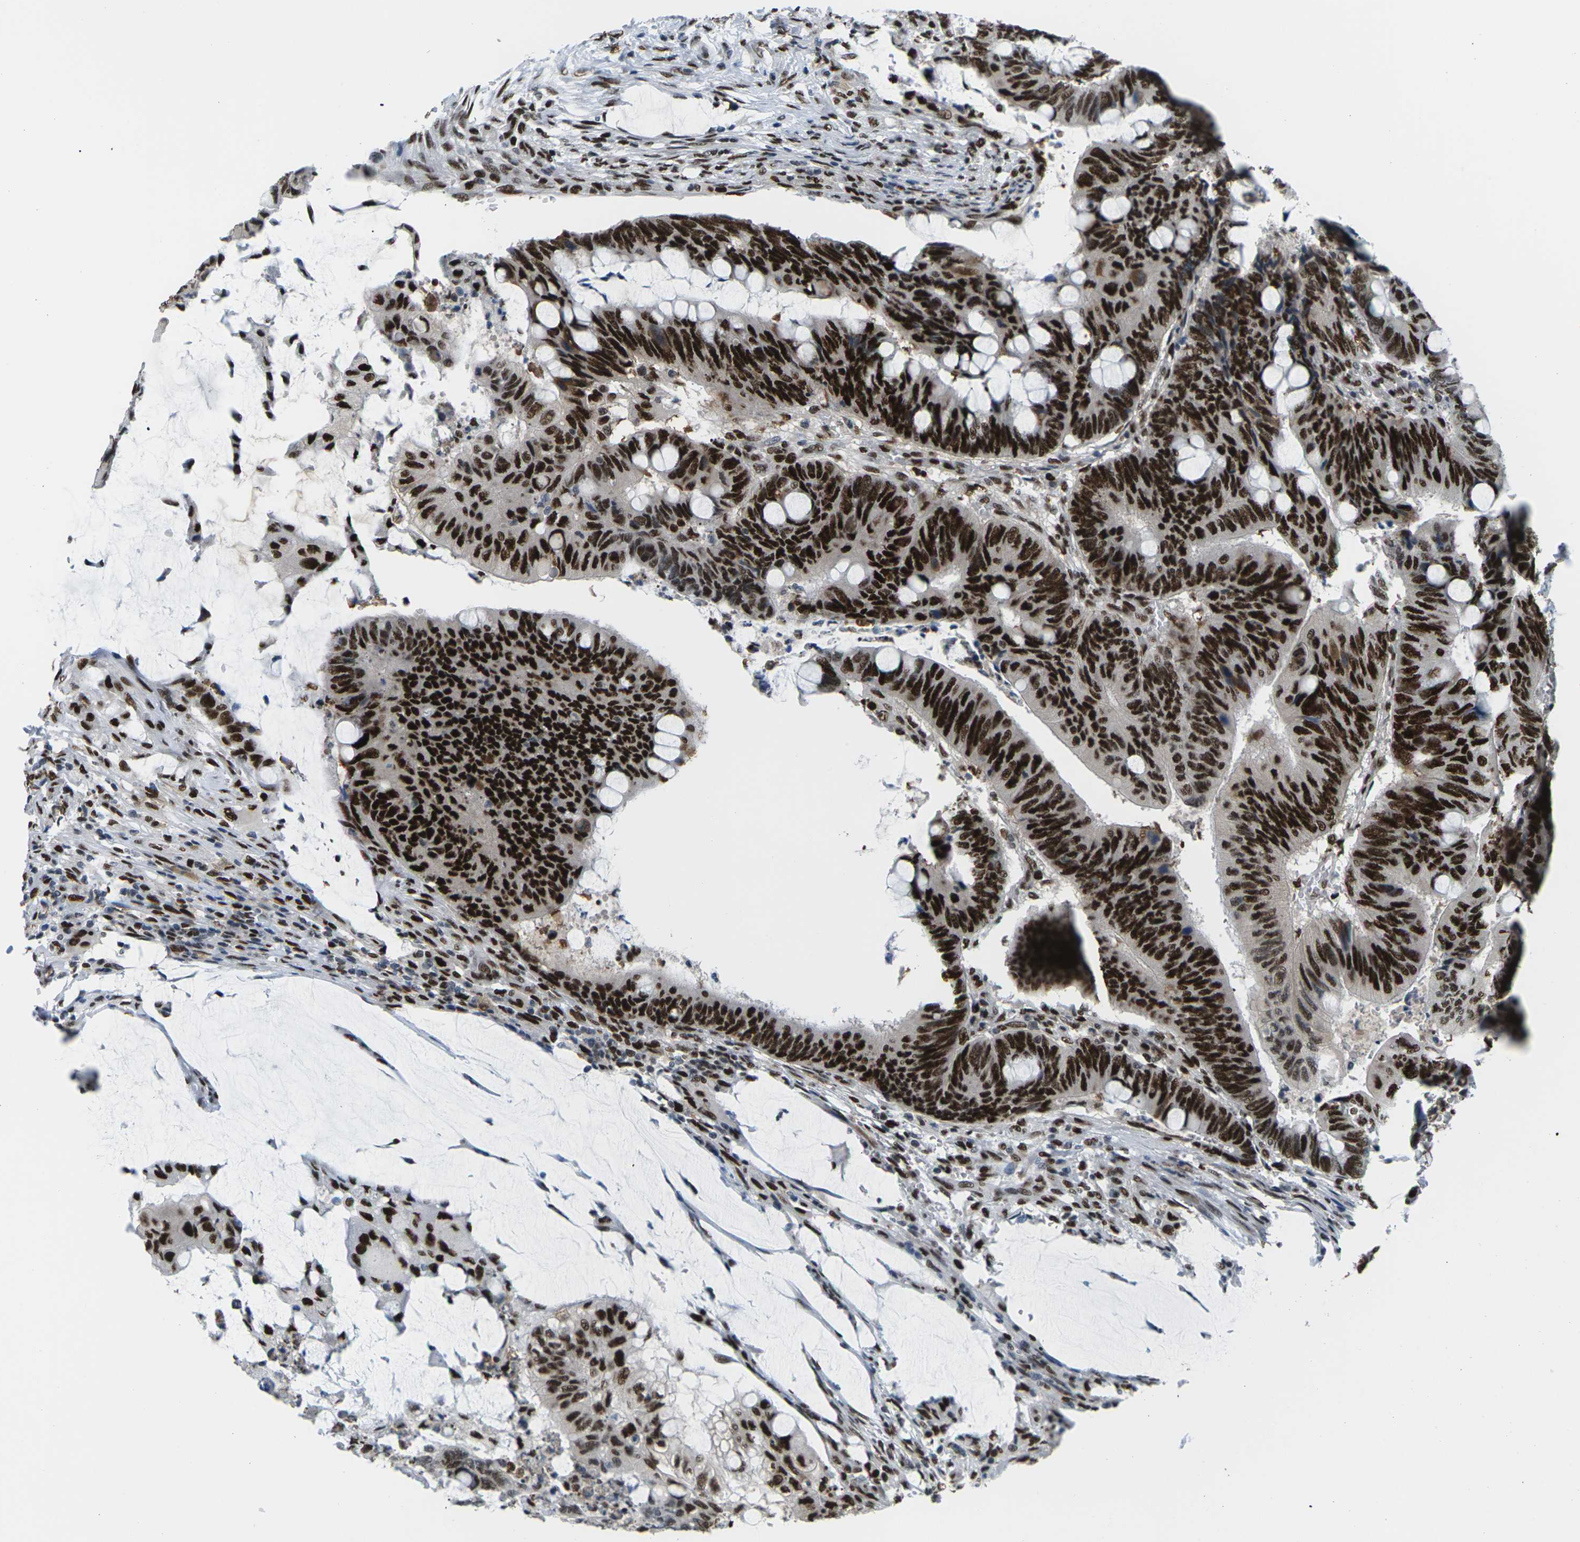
{"staining": {"intensity": "strong", "quantity": ">75%", "location": "nuclear"}, "tissue": "colorectal cancer", "cell_type": "Tumor cells", "image_type": "cancer", "snomed": [{"axis": "morphology", "description": "Normal tissue, NOS"}, {"axis": "morphology", "description": "Adenocarcinoma, NOS"}, {"axis": "topography", "description": "Rectum"}, {"axis": "topography", "description": "Peripheral nerve tissue"}], "caption": "Immunohistochemical staining of human colorectal cancer shows strong nuclear protein expression in about >75% of tumor cells. The staining is performed using DAB (3,3'-diaminobenzidine) brown chromogen to label protein expression. The nuclei are counter-stained blue using hematoxylin.", "gene": "PSME3", "patient": {"sex": "male", "age": 92}}